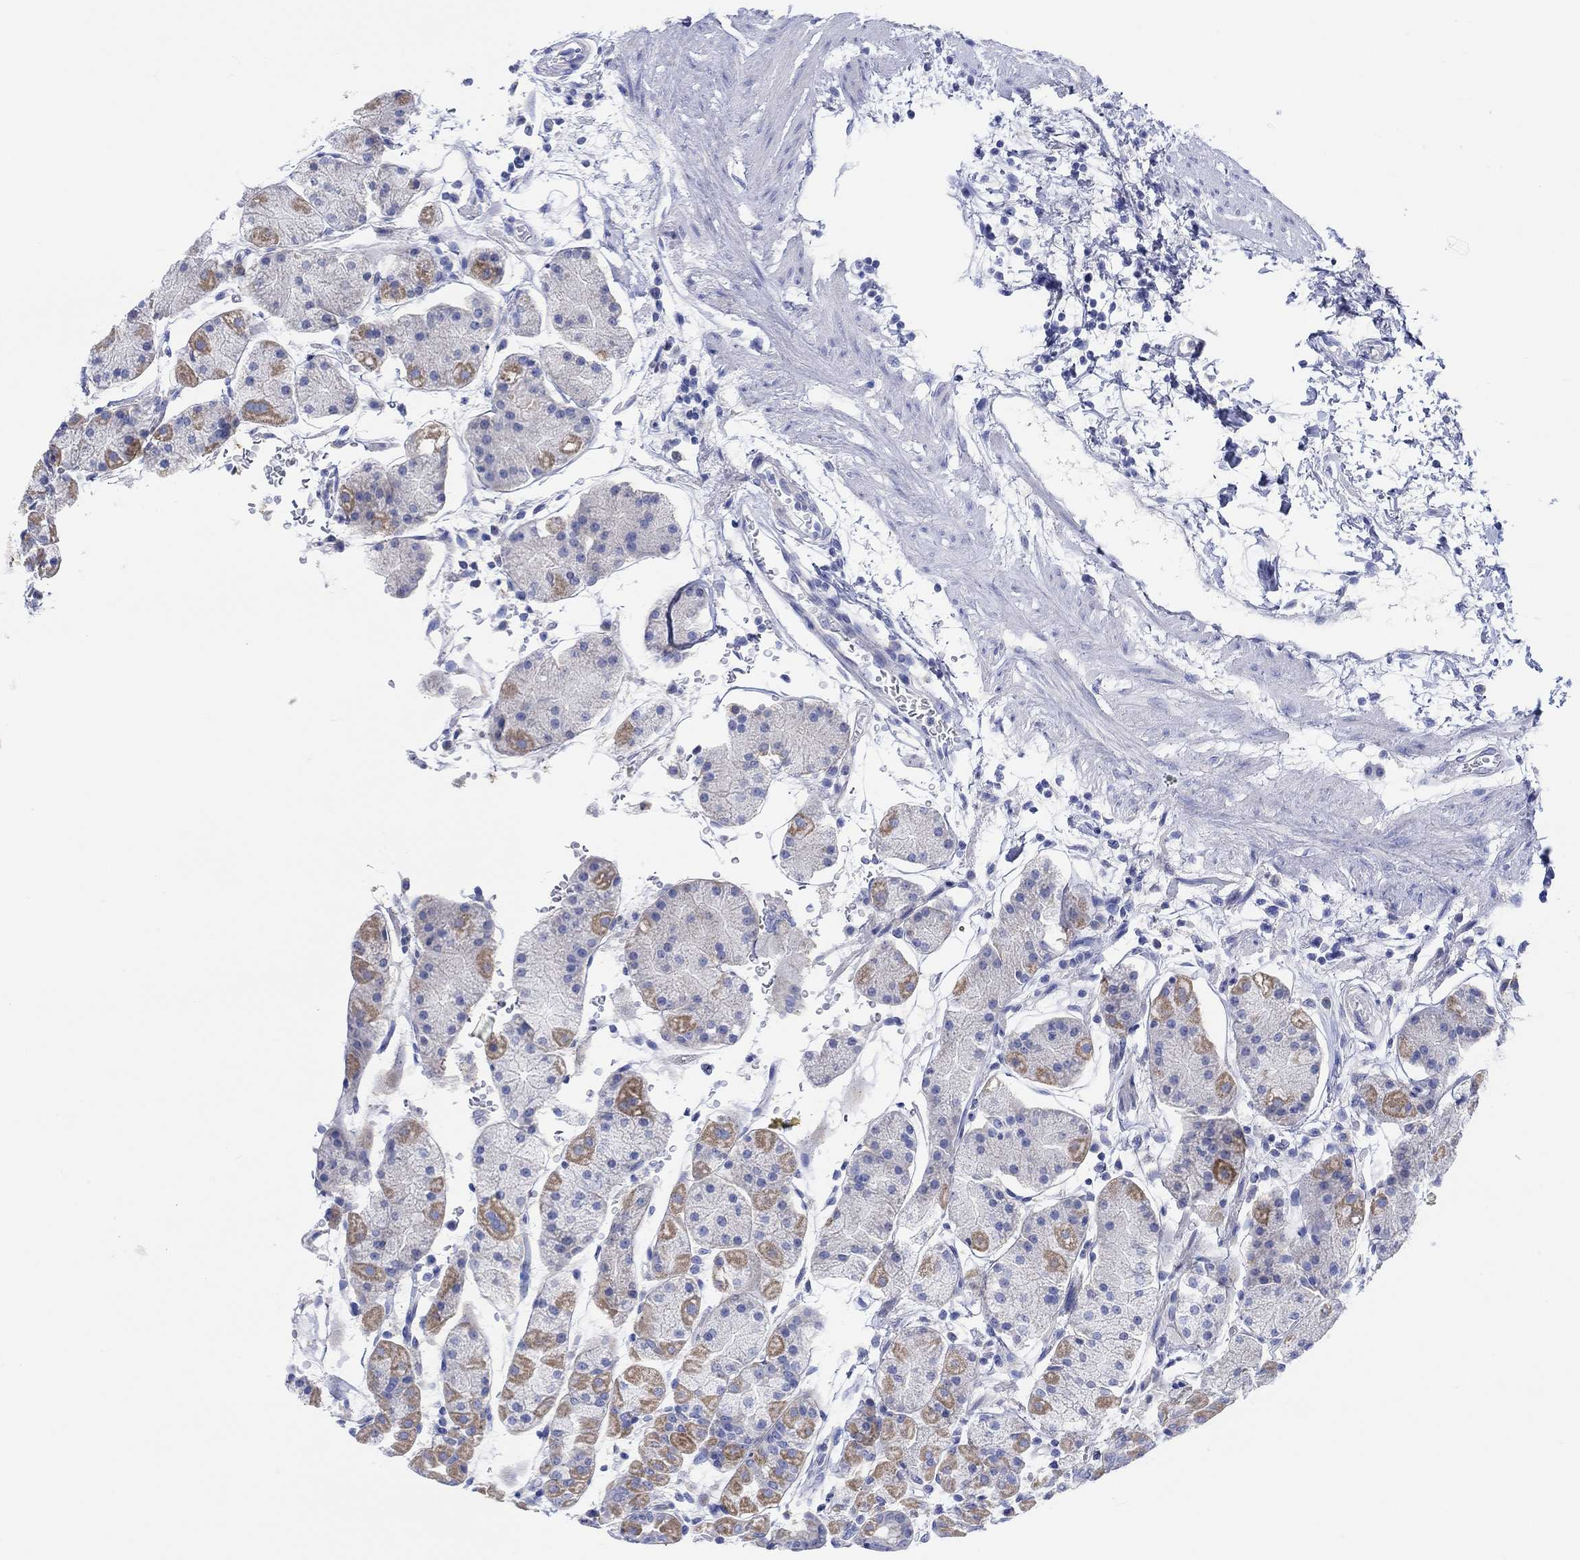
{"staining": {"intensity": "moderate", "quantity": "<25%", "location": "cytoplasmic/membranous"}, "tissue": "stomach", "cell_type": "Glandular cells", "image_type": "normal", "snomed": [{"axis": "morphology", "description": "Normal tissue, NOS"}, {"axis": "topography", "description": "Stomach"}], "caption": "This is an image of IHC staining of unremarkable stomach, which shows moderate positivity in the cytoplasmic/membranous of glandular cells.", "gene": "REEP6", "patient": {"sex": "male", "age": 54}}